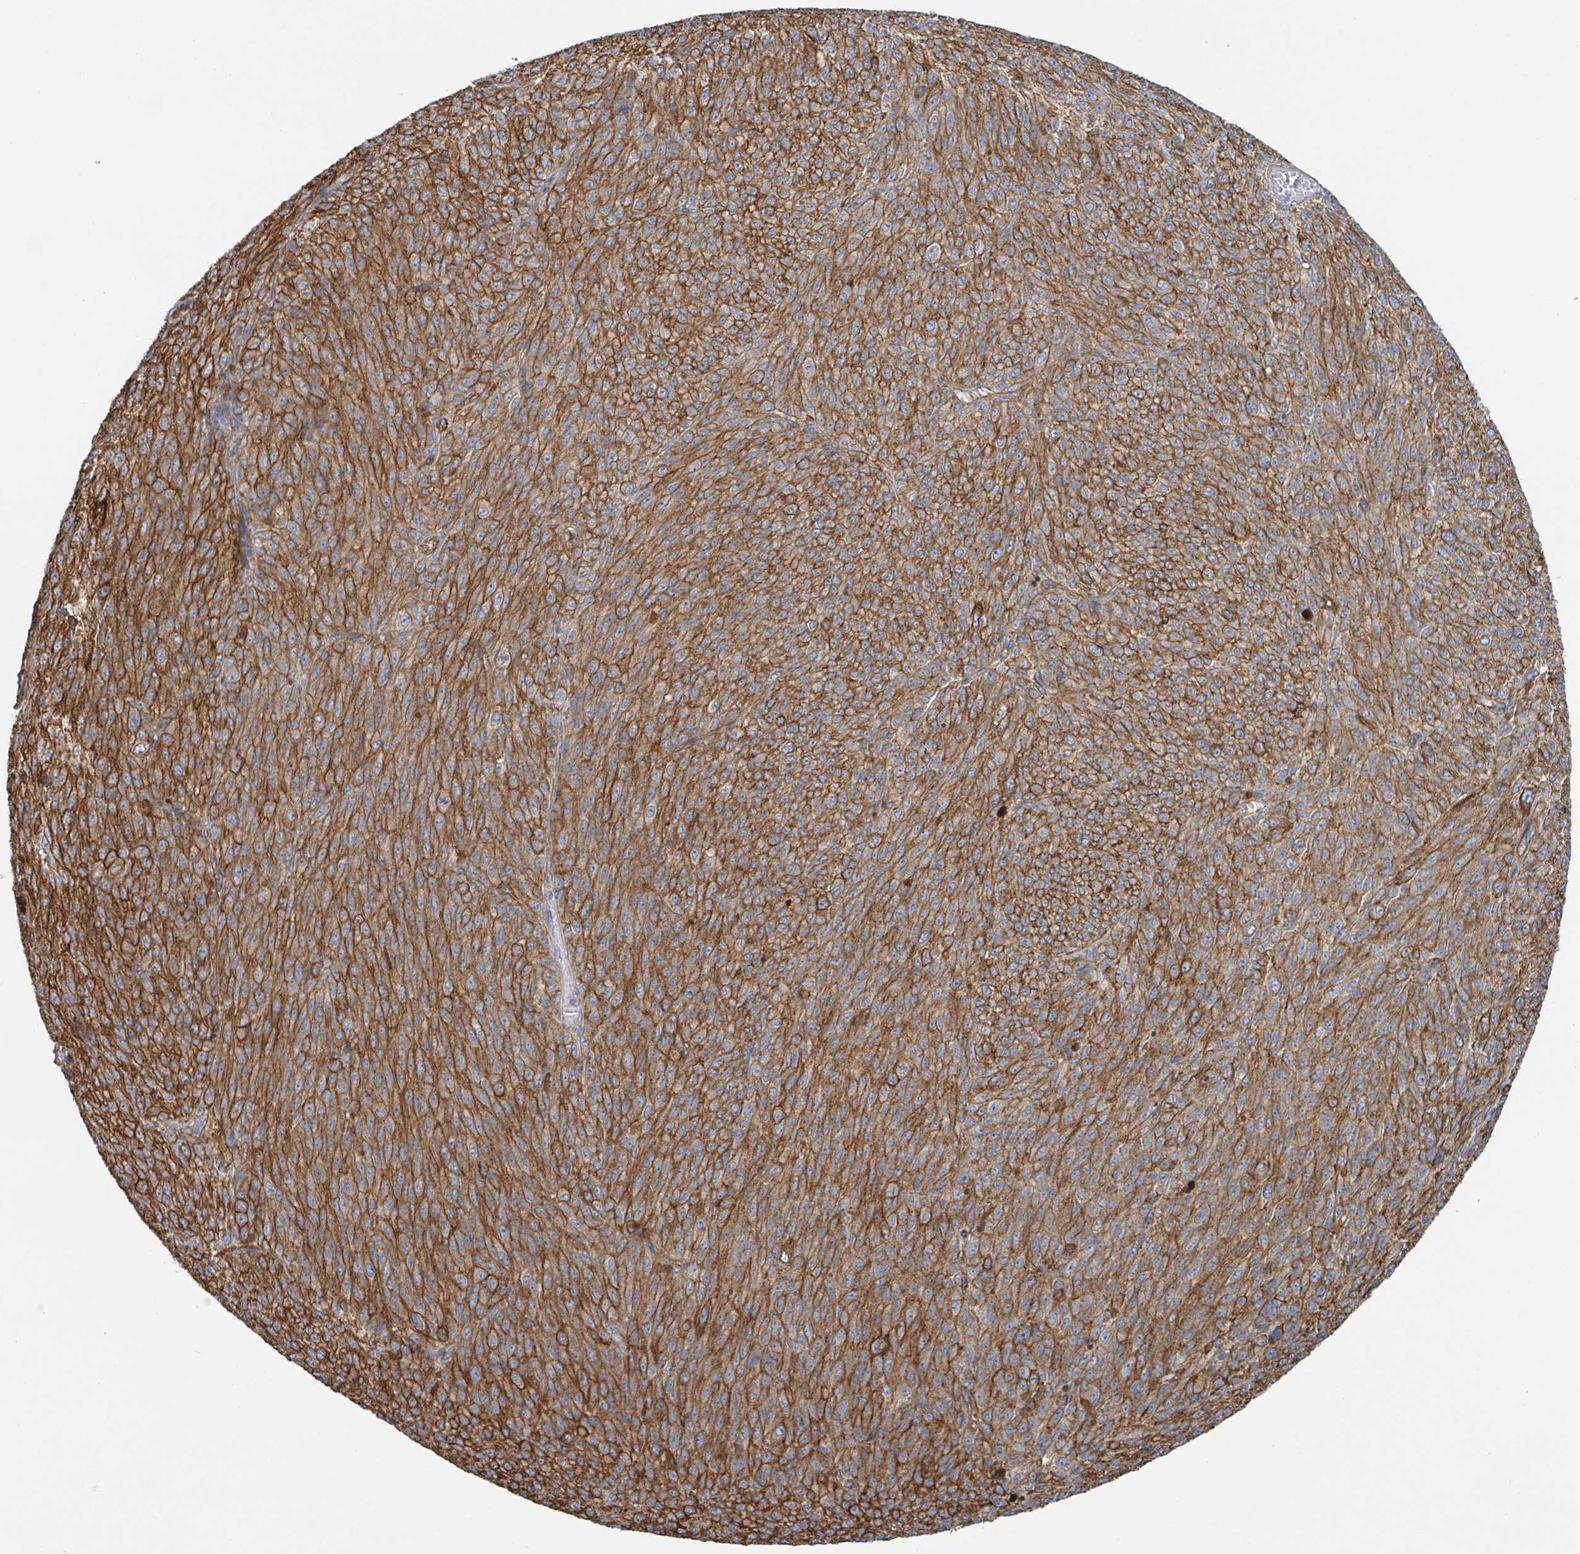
{"staining": {"intensity": "moderate", "quantity": ">75%", "location": "cytoplasmic/membranous"}, "tissue": "melanoma", "cell_type": "Tumor cells", "image_type": "cancer", "snomed": [{"axis": "morphology", "description": "Malignant melanoma, NOS"}, {"axis": "topography", "description": "Skin"}], "caption": "IHC (DAB (3,3'-diaminobenzidine)) staining of human melanoma reveals moderate cytoplasmic/membranous protein staining in approximately >75% of tumor cells.", "gene": "LDOC1", "patient": {"sex": "female", "age": 52}}